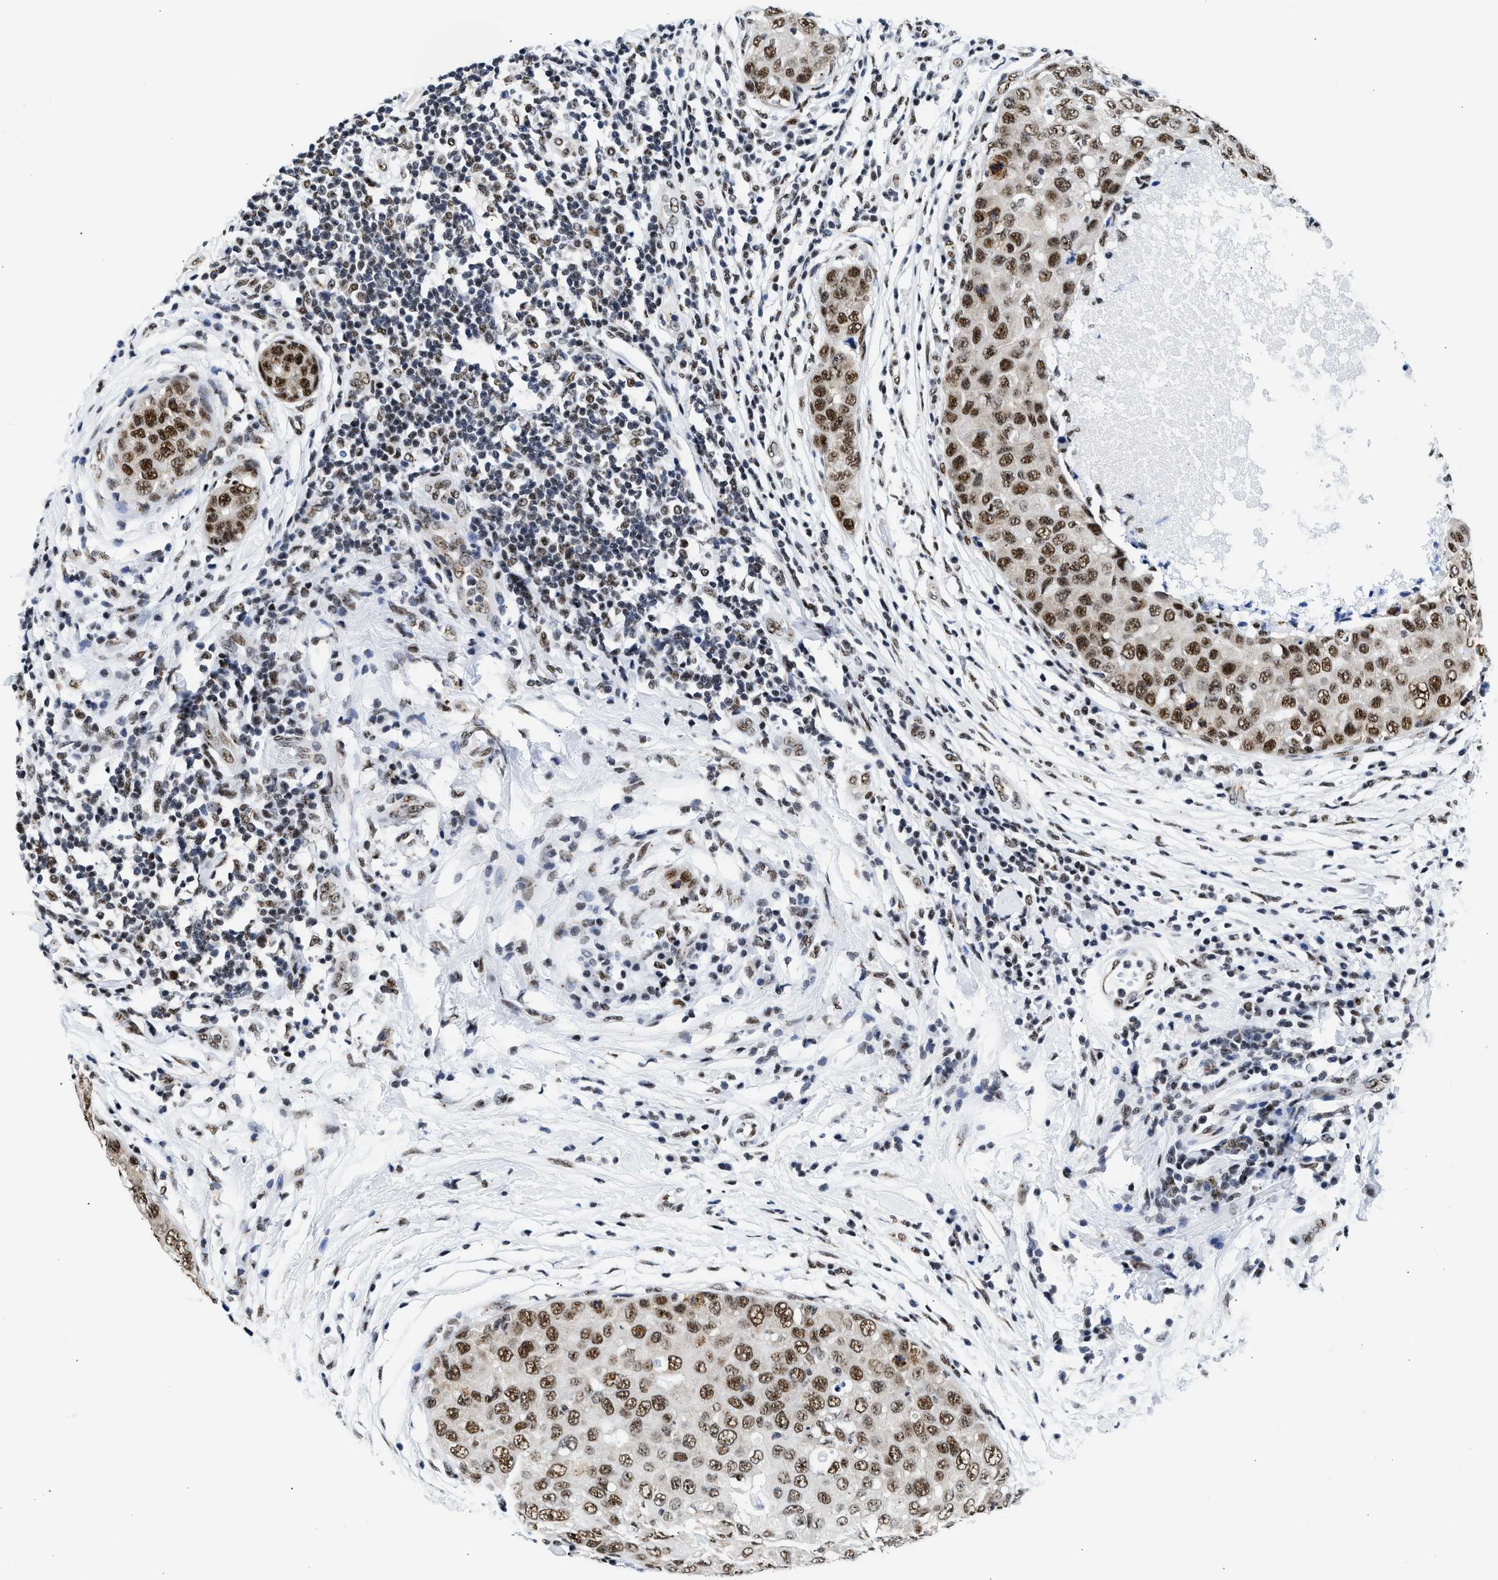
{"staining": {"intensity": "moderate", "quantity": ">75%", "location": "nuclear"}, "tissue": "breast cancer", "cell_type": "Tumor cells", "image_type": "cancer", "snomed": [{"axis": "morphology", "description": "Duct carcinoma"}, {"axis": "topography", "description": "Breast"}], "caption": "This photomicrograph reveals invasive ductal carcinoma (breast) stained with immunohistochemistry to label a protein in brown. The nuclear of tumor cells show moderate positivity for the protein. Nuclei are counter-stained blue.", "gene": "RBM8A", "patient": {"sex": "female", "age": 27}}